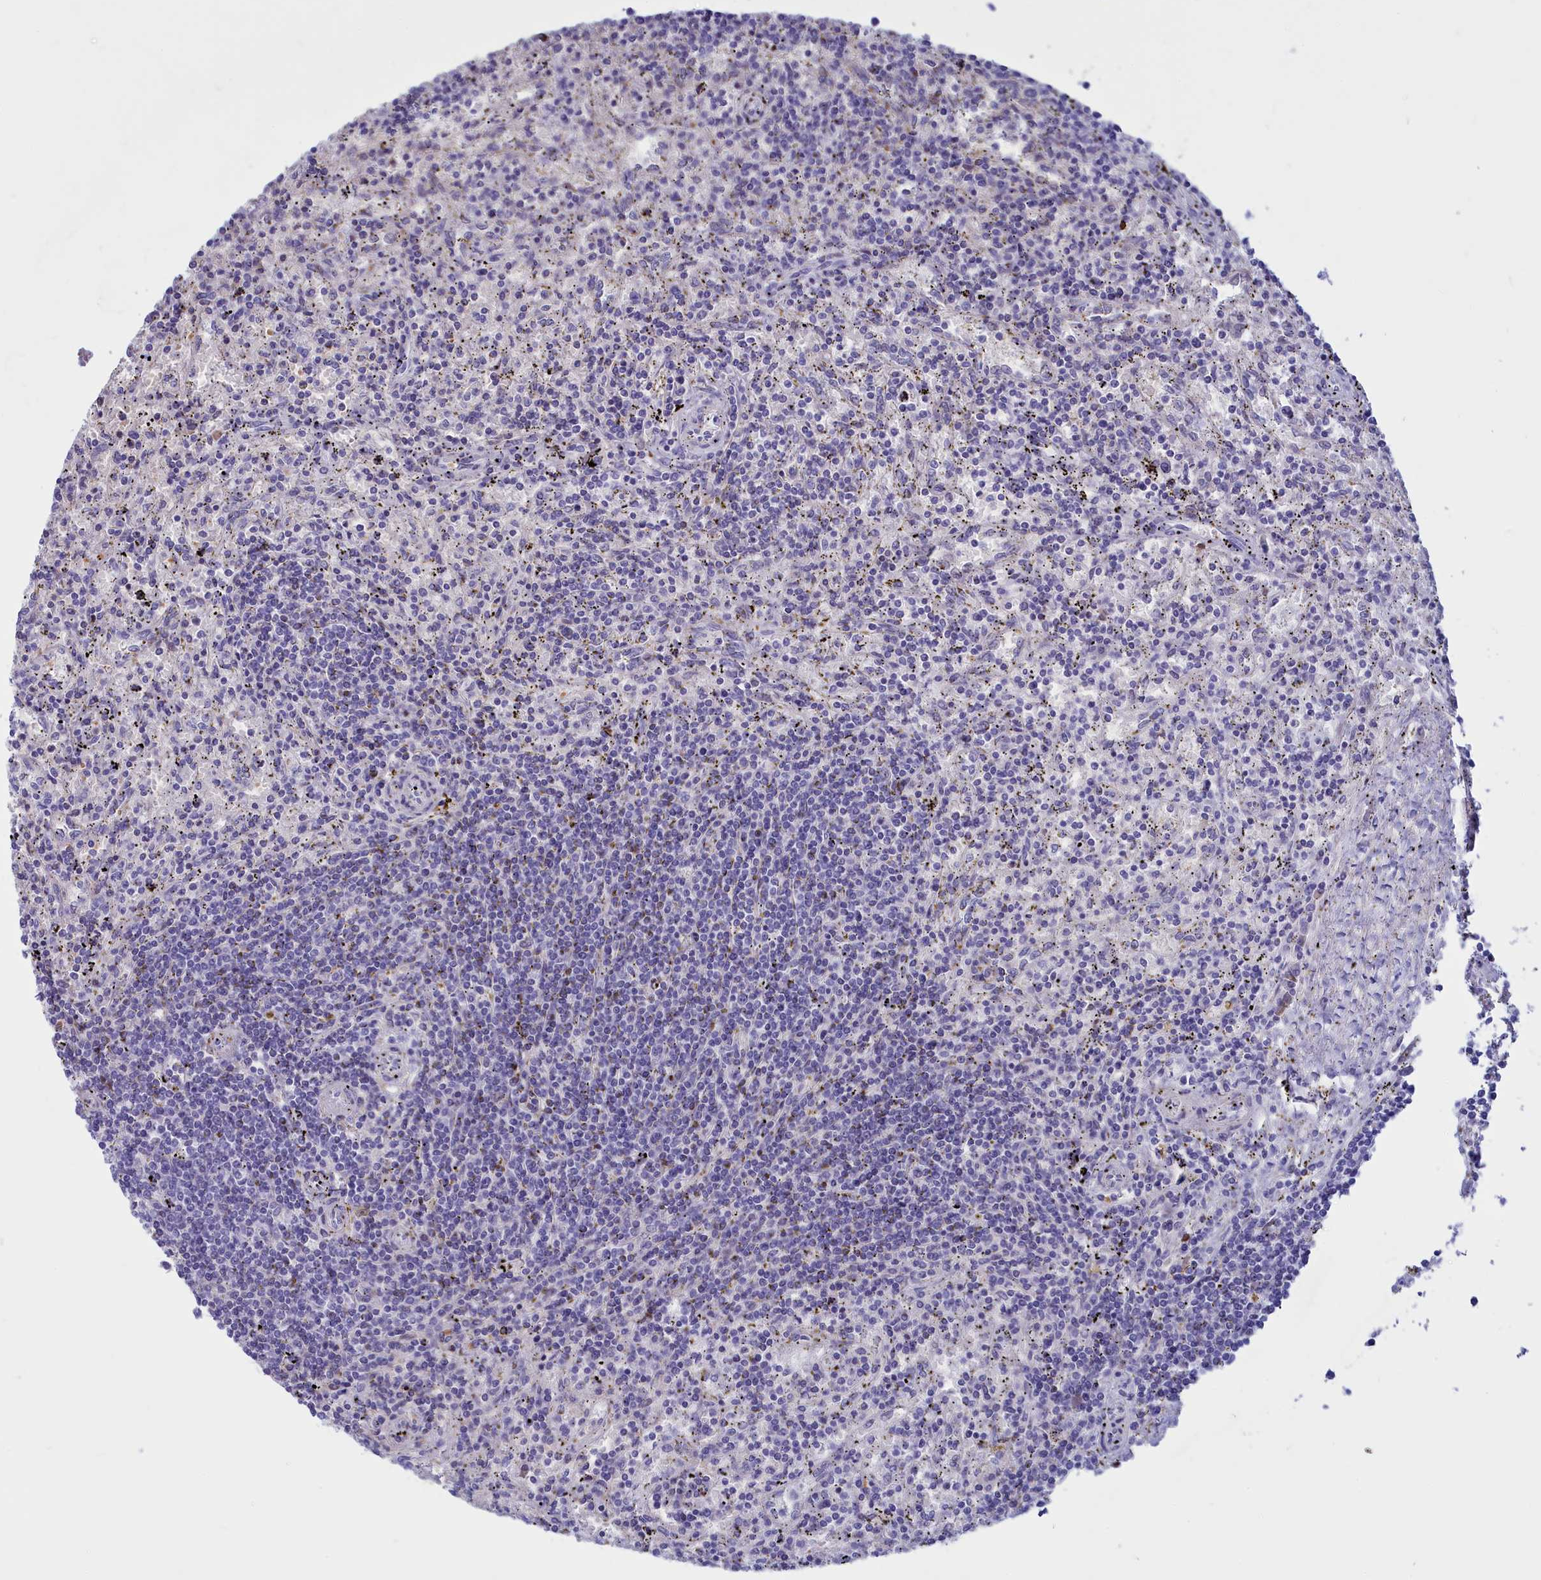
{"staining": {"intensity": "negative", "quantity": "none", "location": "none"}, "tissue": "lymphoma", "cell_type": "Tumor cells", "image_type": "cancer", "snomed": [{"axis": "morphology", "description": "Malignant lymphoma, non-Hodgkin's type, Low grade"}, {"axis": "topography", "description": "Spleen"}], "caption": "Tumor cells are negative for brown protein staining in malignant lymphoma, non-Hodgkin's type (low-grade).", "gene": "GAPDHS", "patient": {"sex": "male", "age": 76}}